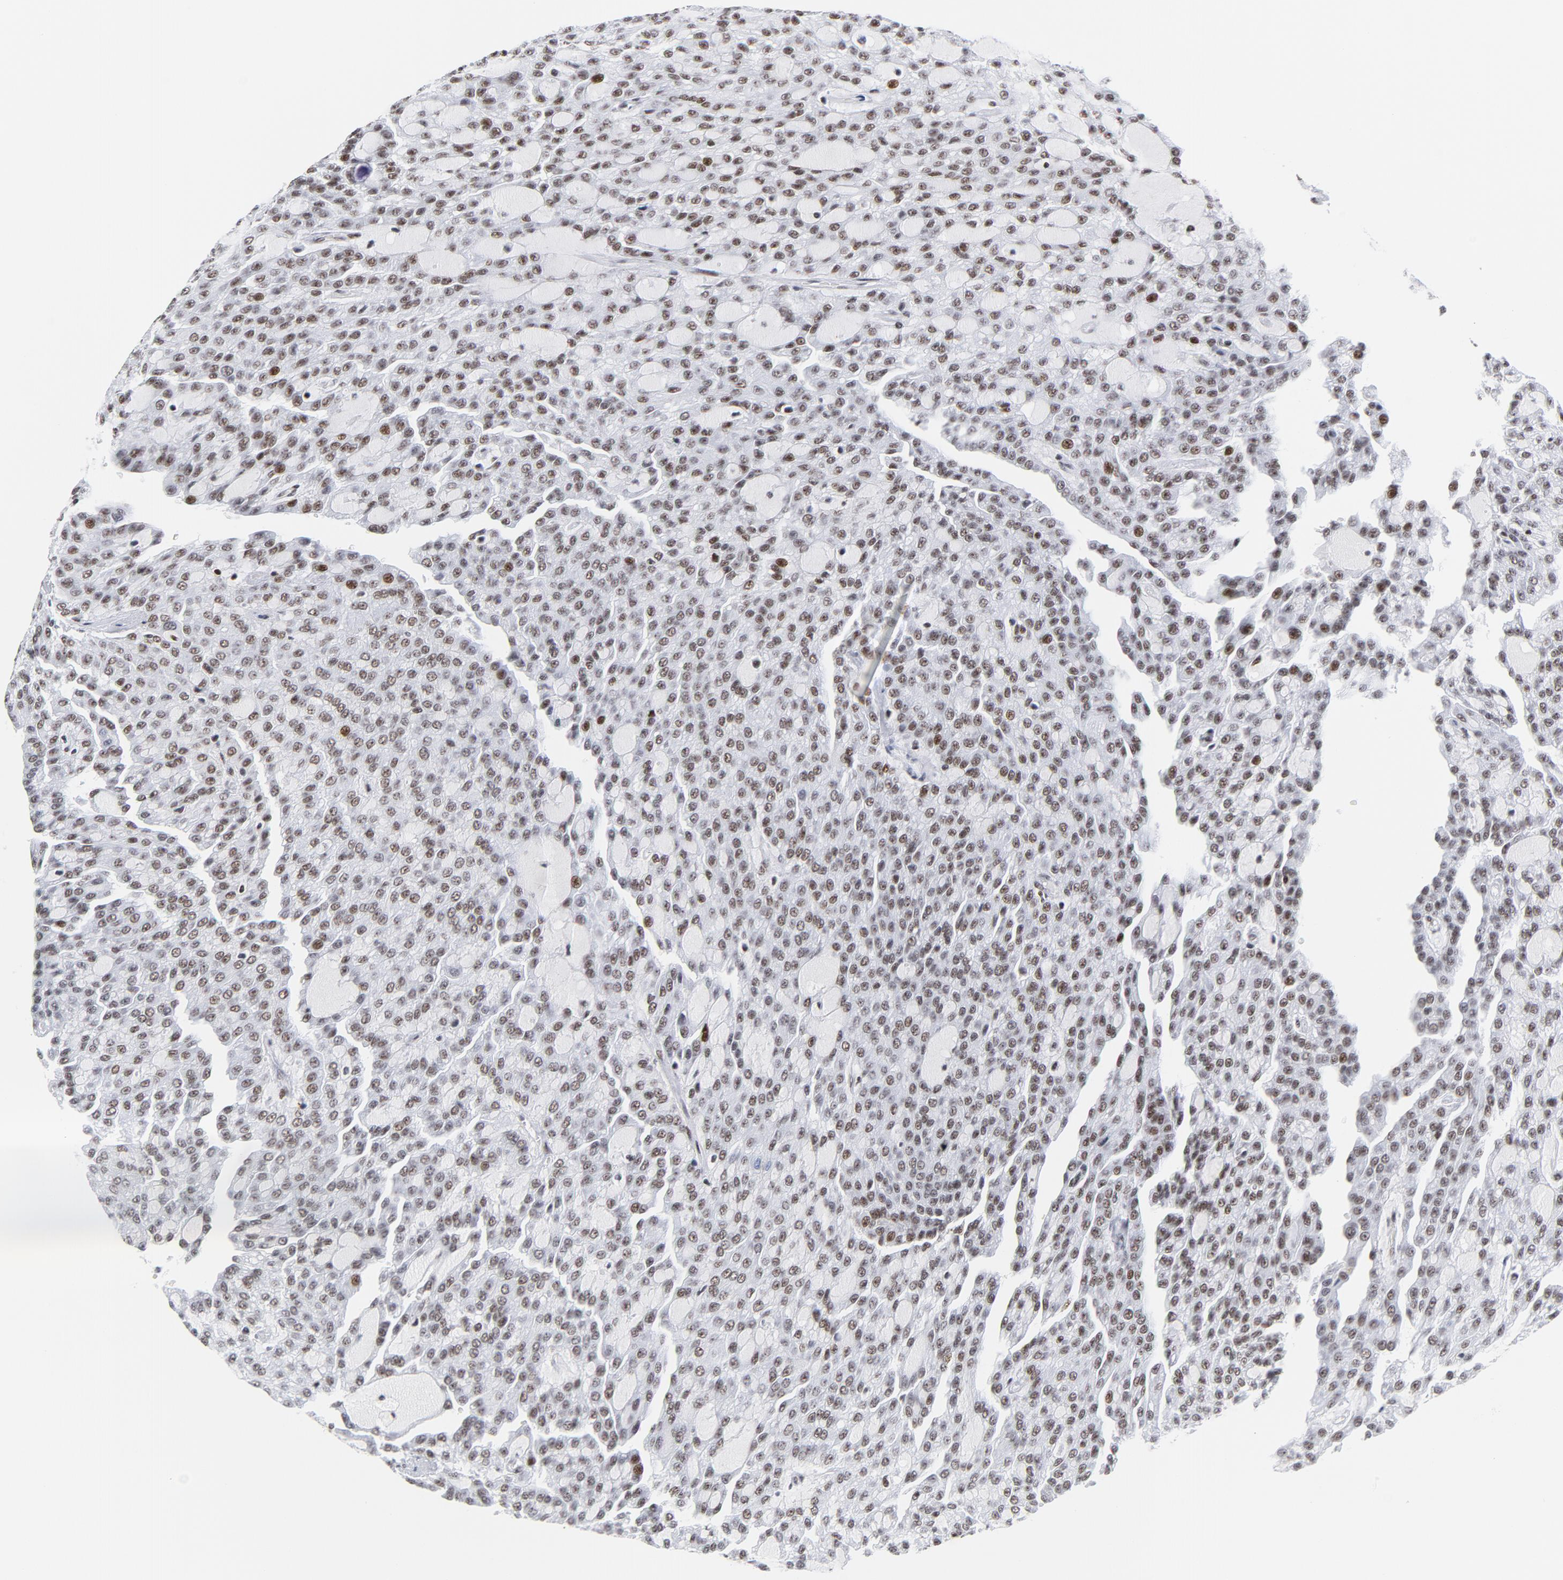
{"staining": {"intensity": "weak", "quantity": ">75%", "location": "nuclear"}, "tissue": "renal cancer", "cell_type": "Tumor cells", "image_type": "cancer", "snomed": [{"axis": "morphology", "description": "Adenocarcinoma, NOS"}, {"axis": "topography", "description": "Kidney"}], "caption": "IHC (DAB) staining of renal cancer shows weak nuclear protein staining in approximately >75% of tumor cells.", "gene": "XRCC5", "patient": {"sex": "male", "age": 63}}